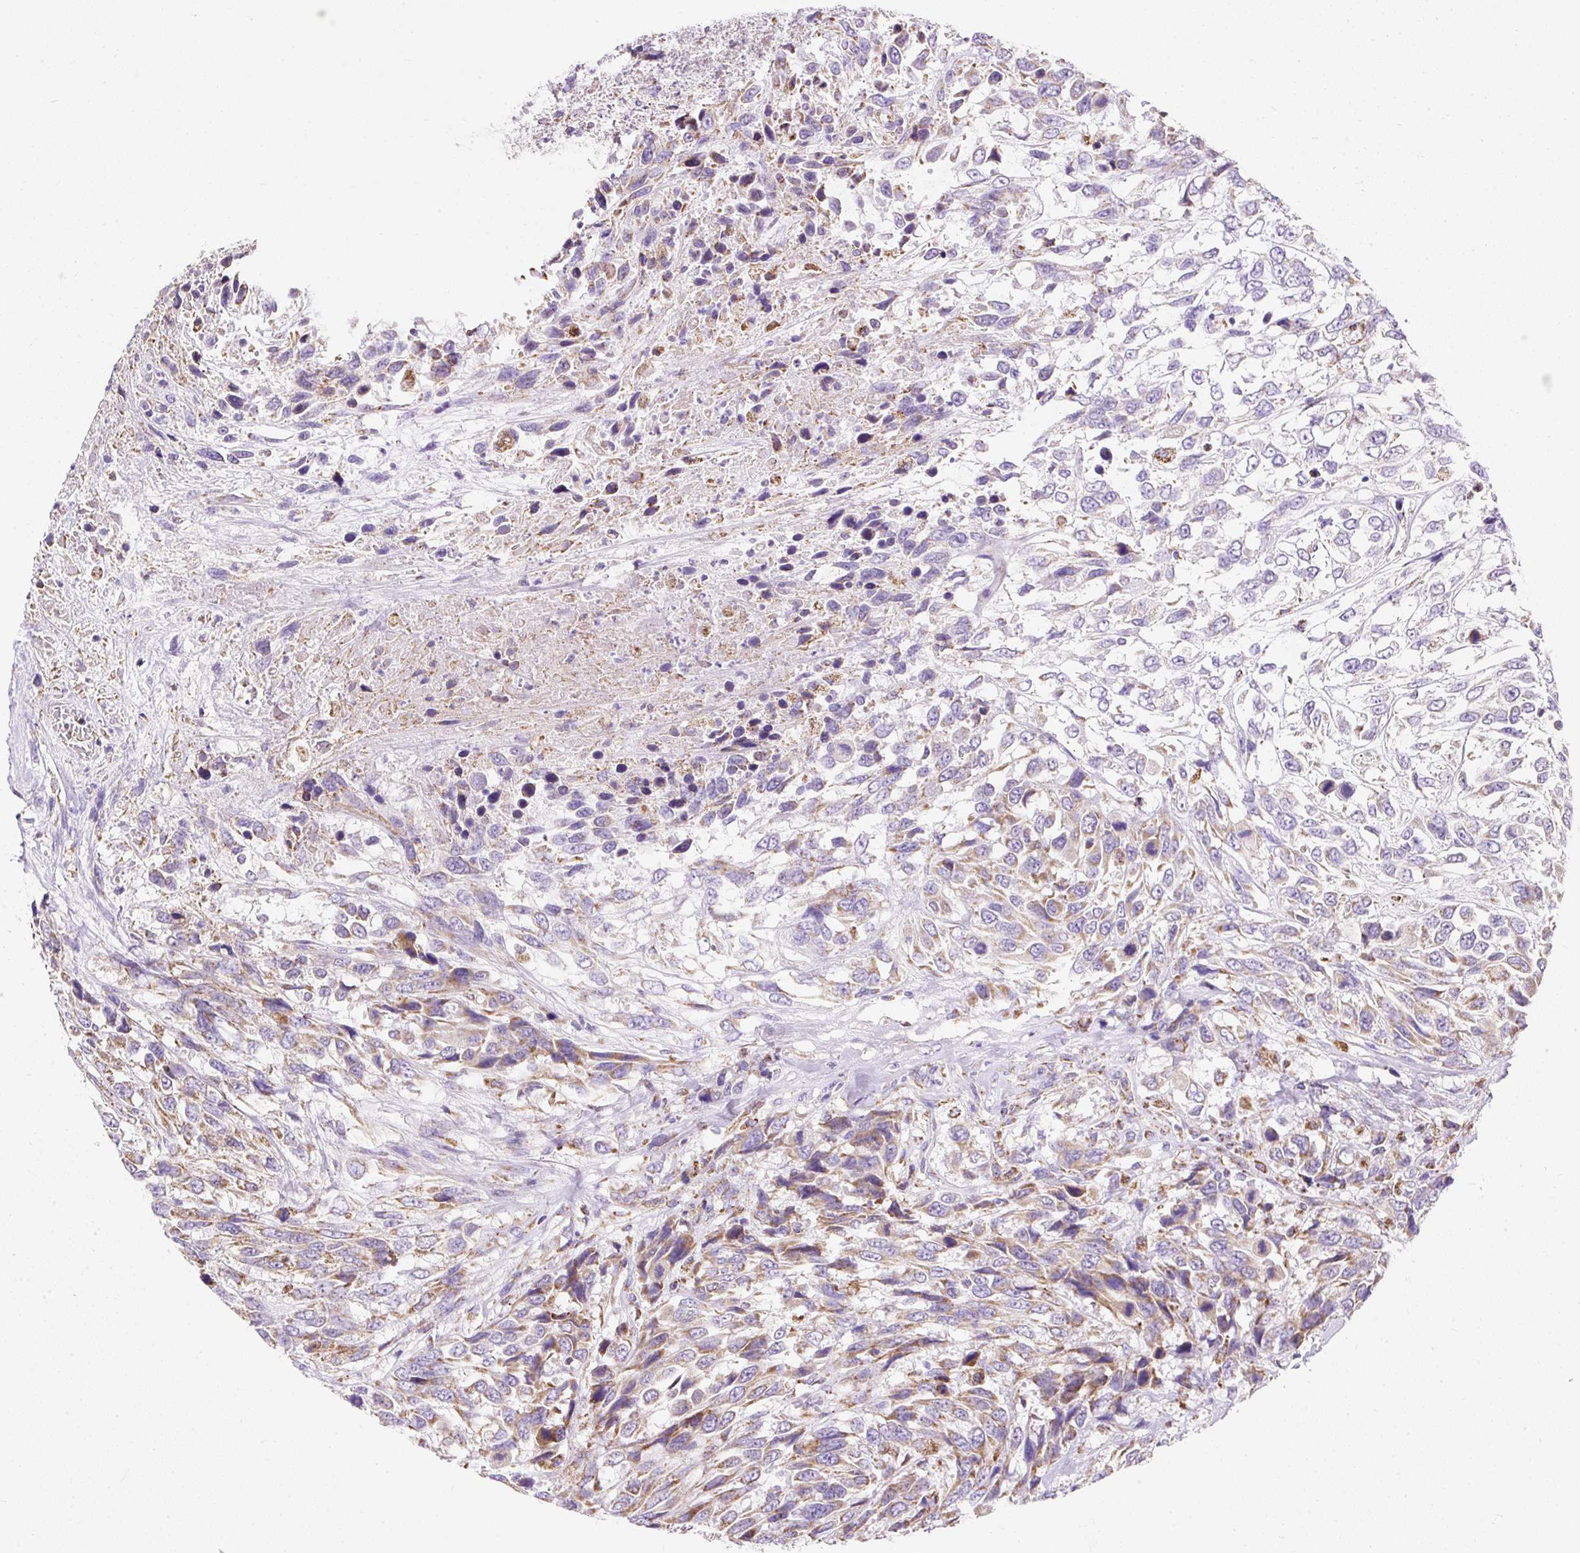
{"staining": {"intensity": "moderate", "quantity": "25%-75%", "location": "cytoplasmic/membranous"}, "tissue": "urothelial cancer", "cell_type": "Tumor cells", "image_type": "cancer", "snomed": [{"axis": "morphology", "description": "Urothelial carcinoma, High grade"}, {"axis": "topography", "description": "Urinary bladder"}], "caption": "Urothelial carcinoma (high-grade) was stained to show a protein in brown. There is medium levels of moderate cytoplasmic/membranous positivity in about 25%-75% of tumor cells.", "gene": "DAAM2", "patient": {"sex": "female", "age": 70}}